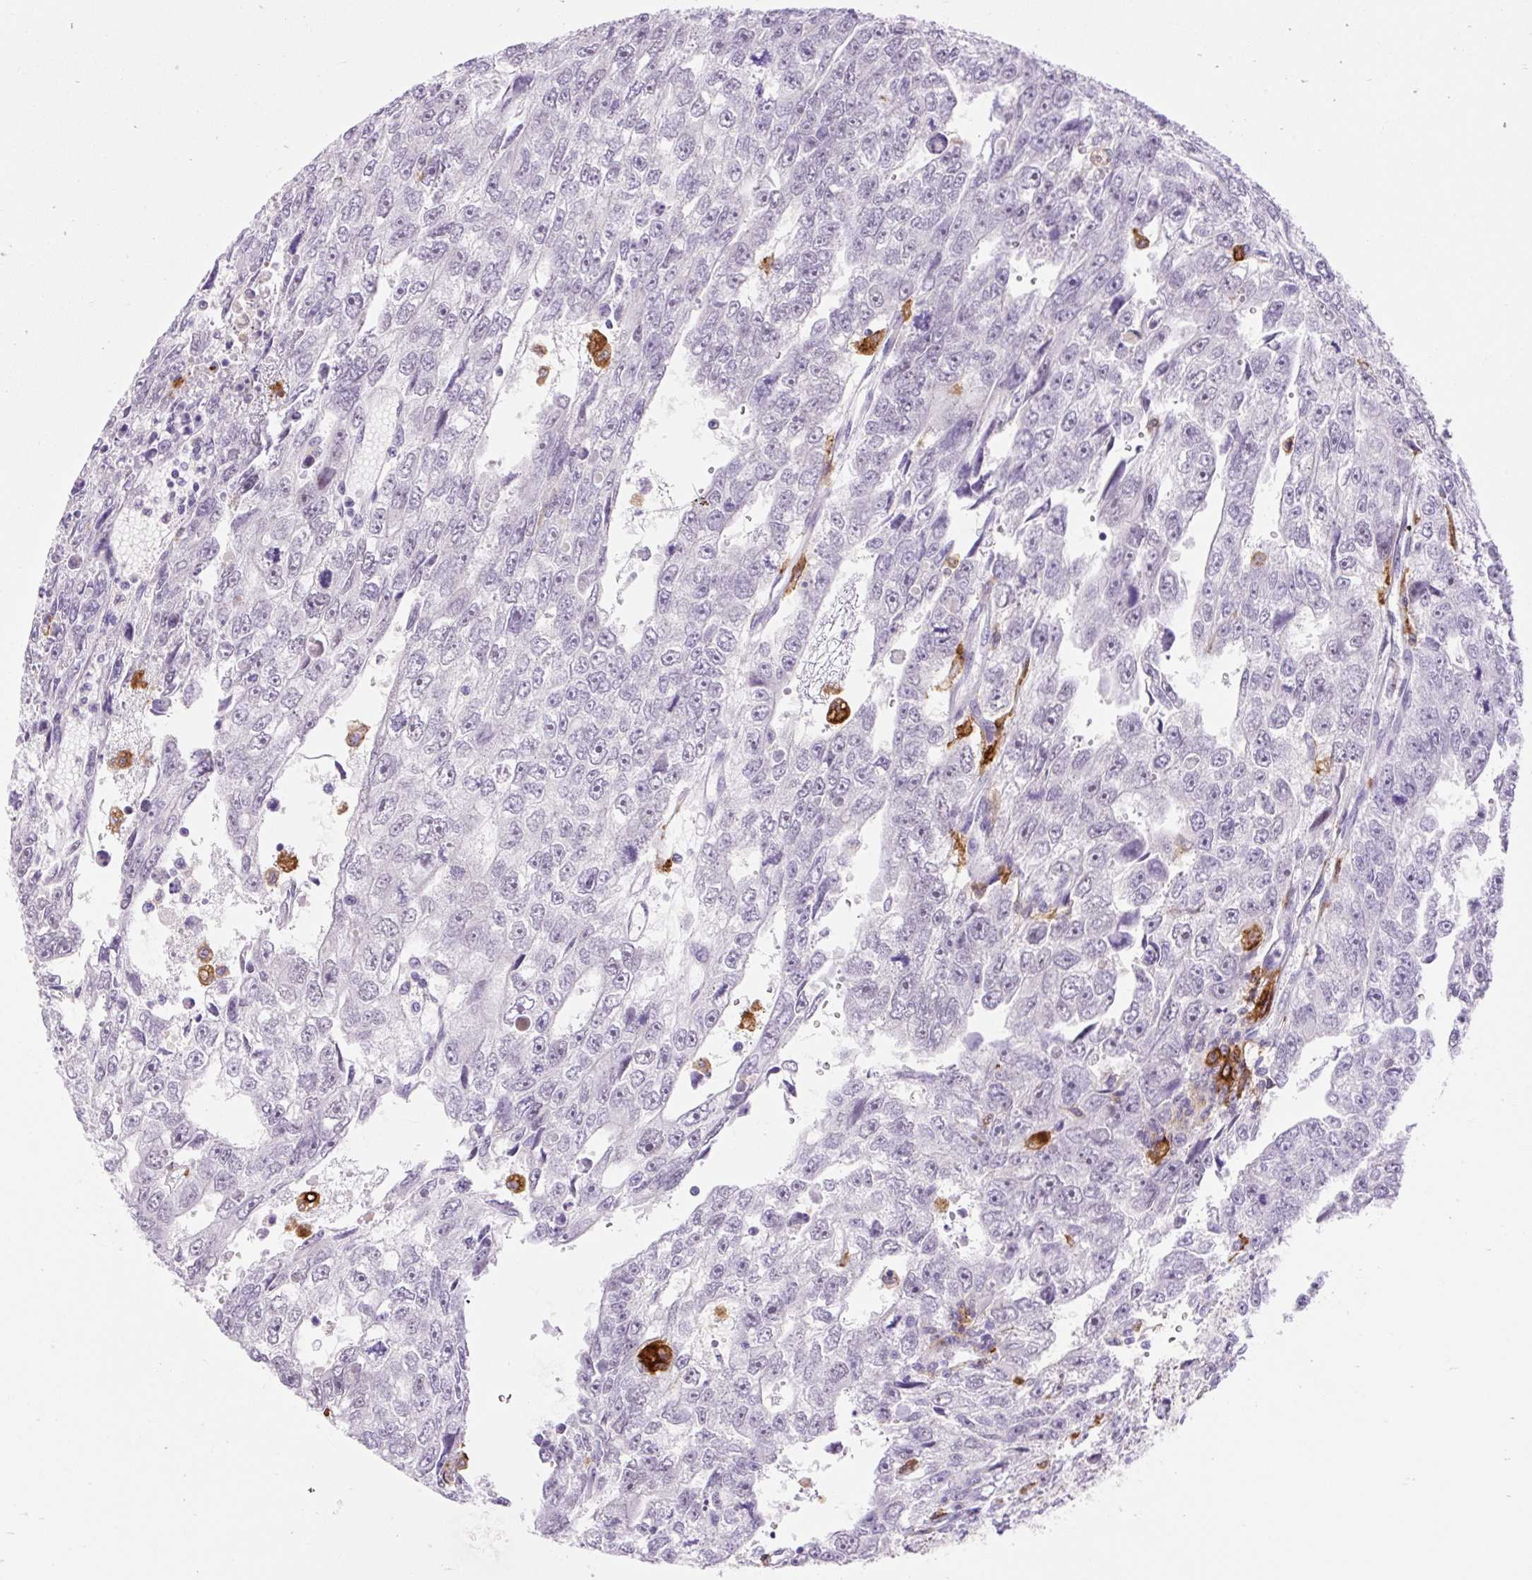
{"staining": {"intensity": "negative", "quantity": "none", "location": "none"}, "tissue": "testis cancer", "cell_type": "Tumor cells", "image_type": "cancer", "snomed": [{"axis": "morphology", "description": "Carcinoma, Embryonal, NOS"}, {"axis": "topography", "description": "Testis"}], "caption": "This is an immunohistochemistry (IHC) image of testis cancer. There is no expression in tumor cells.", "gene": "SIGLEC1", "patient": {"sex": "male", "age": 20}}